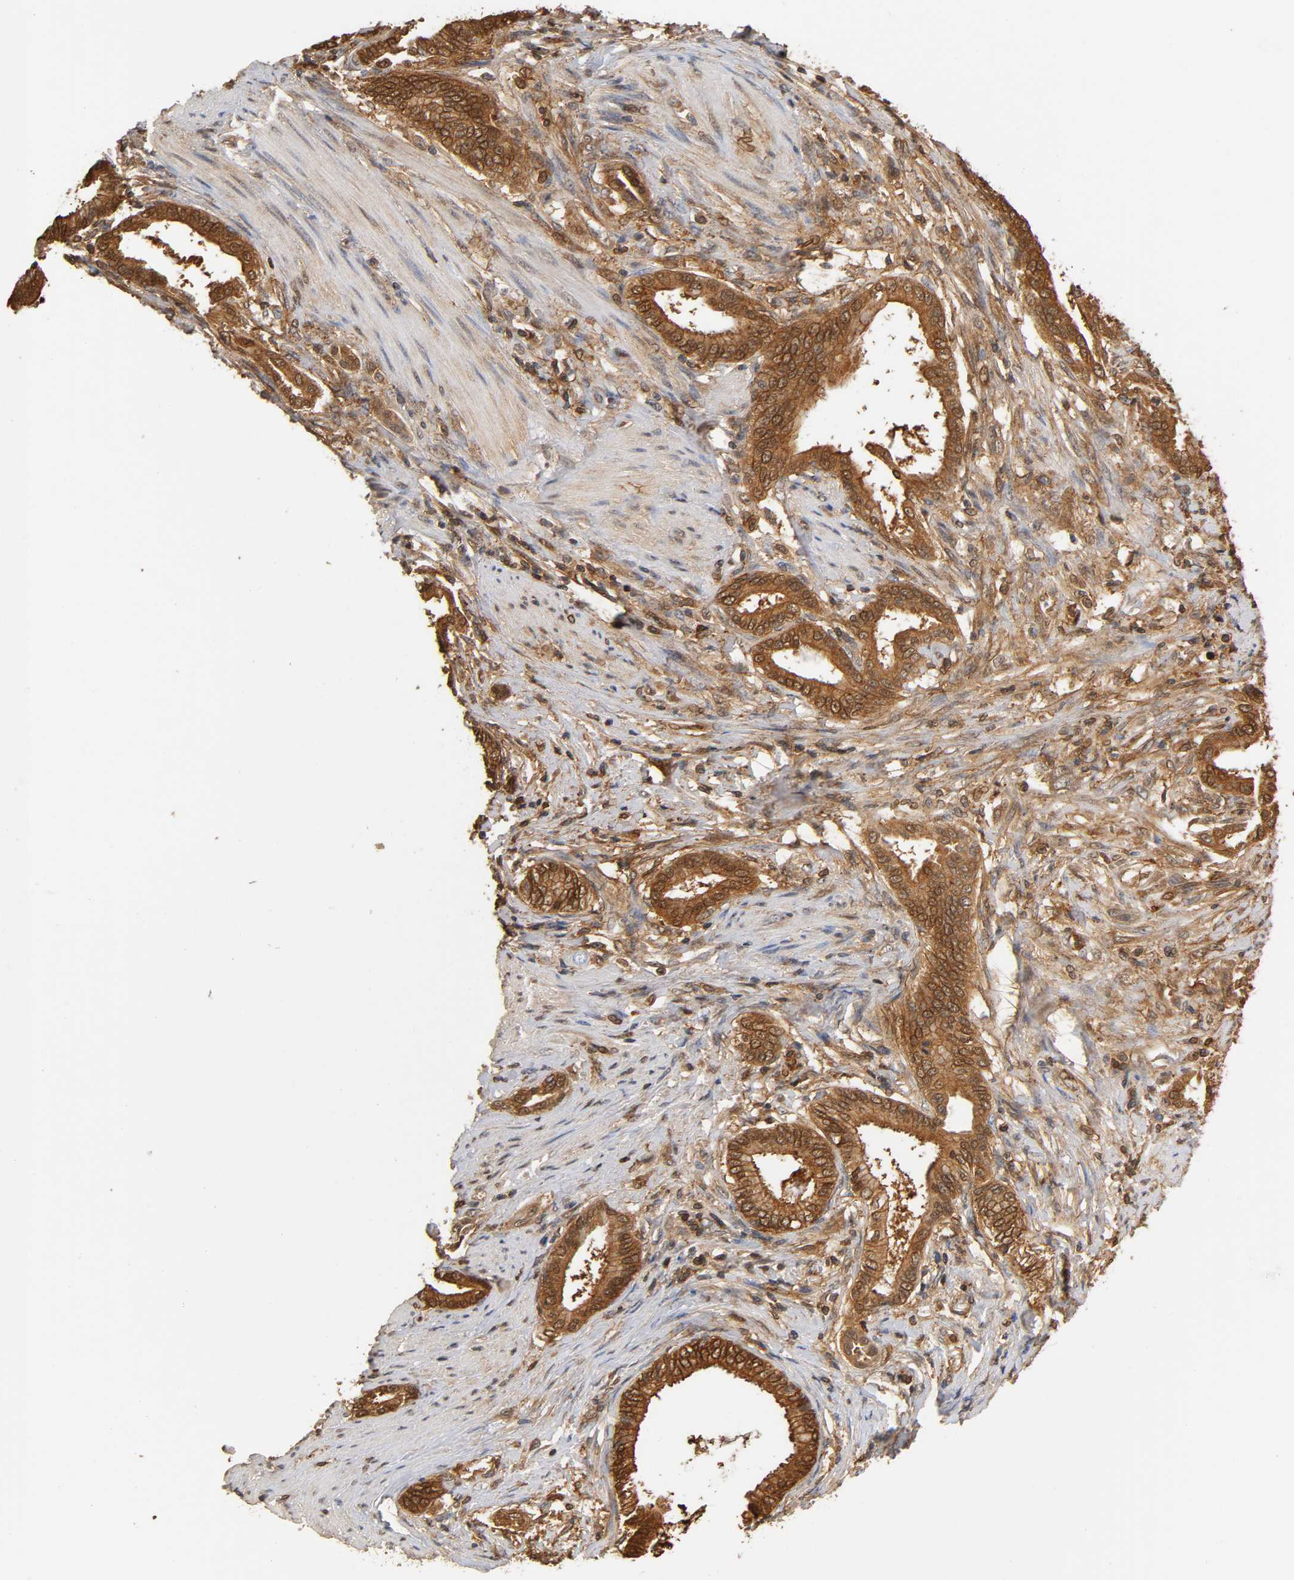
{"staining": {"intensity": "moderate", "quantity": ">75%", "location": "cytoplasmic/membranous,nuclear"}, "tissue": "pancreatic cancer", "cell_type": "Tumor cells", "image_type": "cancer", "snomed": [{"axis": "morphology", "description": "Adenocarcinoma, NOS"}, {"axis": "topography", "description": "Pancreas"}], "caption": "Protein analysis of pancreatic cancer (adenocarcinoma) tissue exhibits moderate cytoplasmic/membranous and nuclear expression in approximately >75% of tumor cells.", "gene": "ANXA11", "patient": {"sex": "female", "age": 64}}